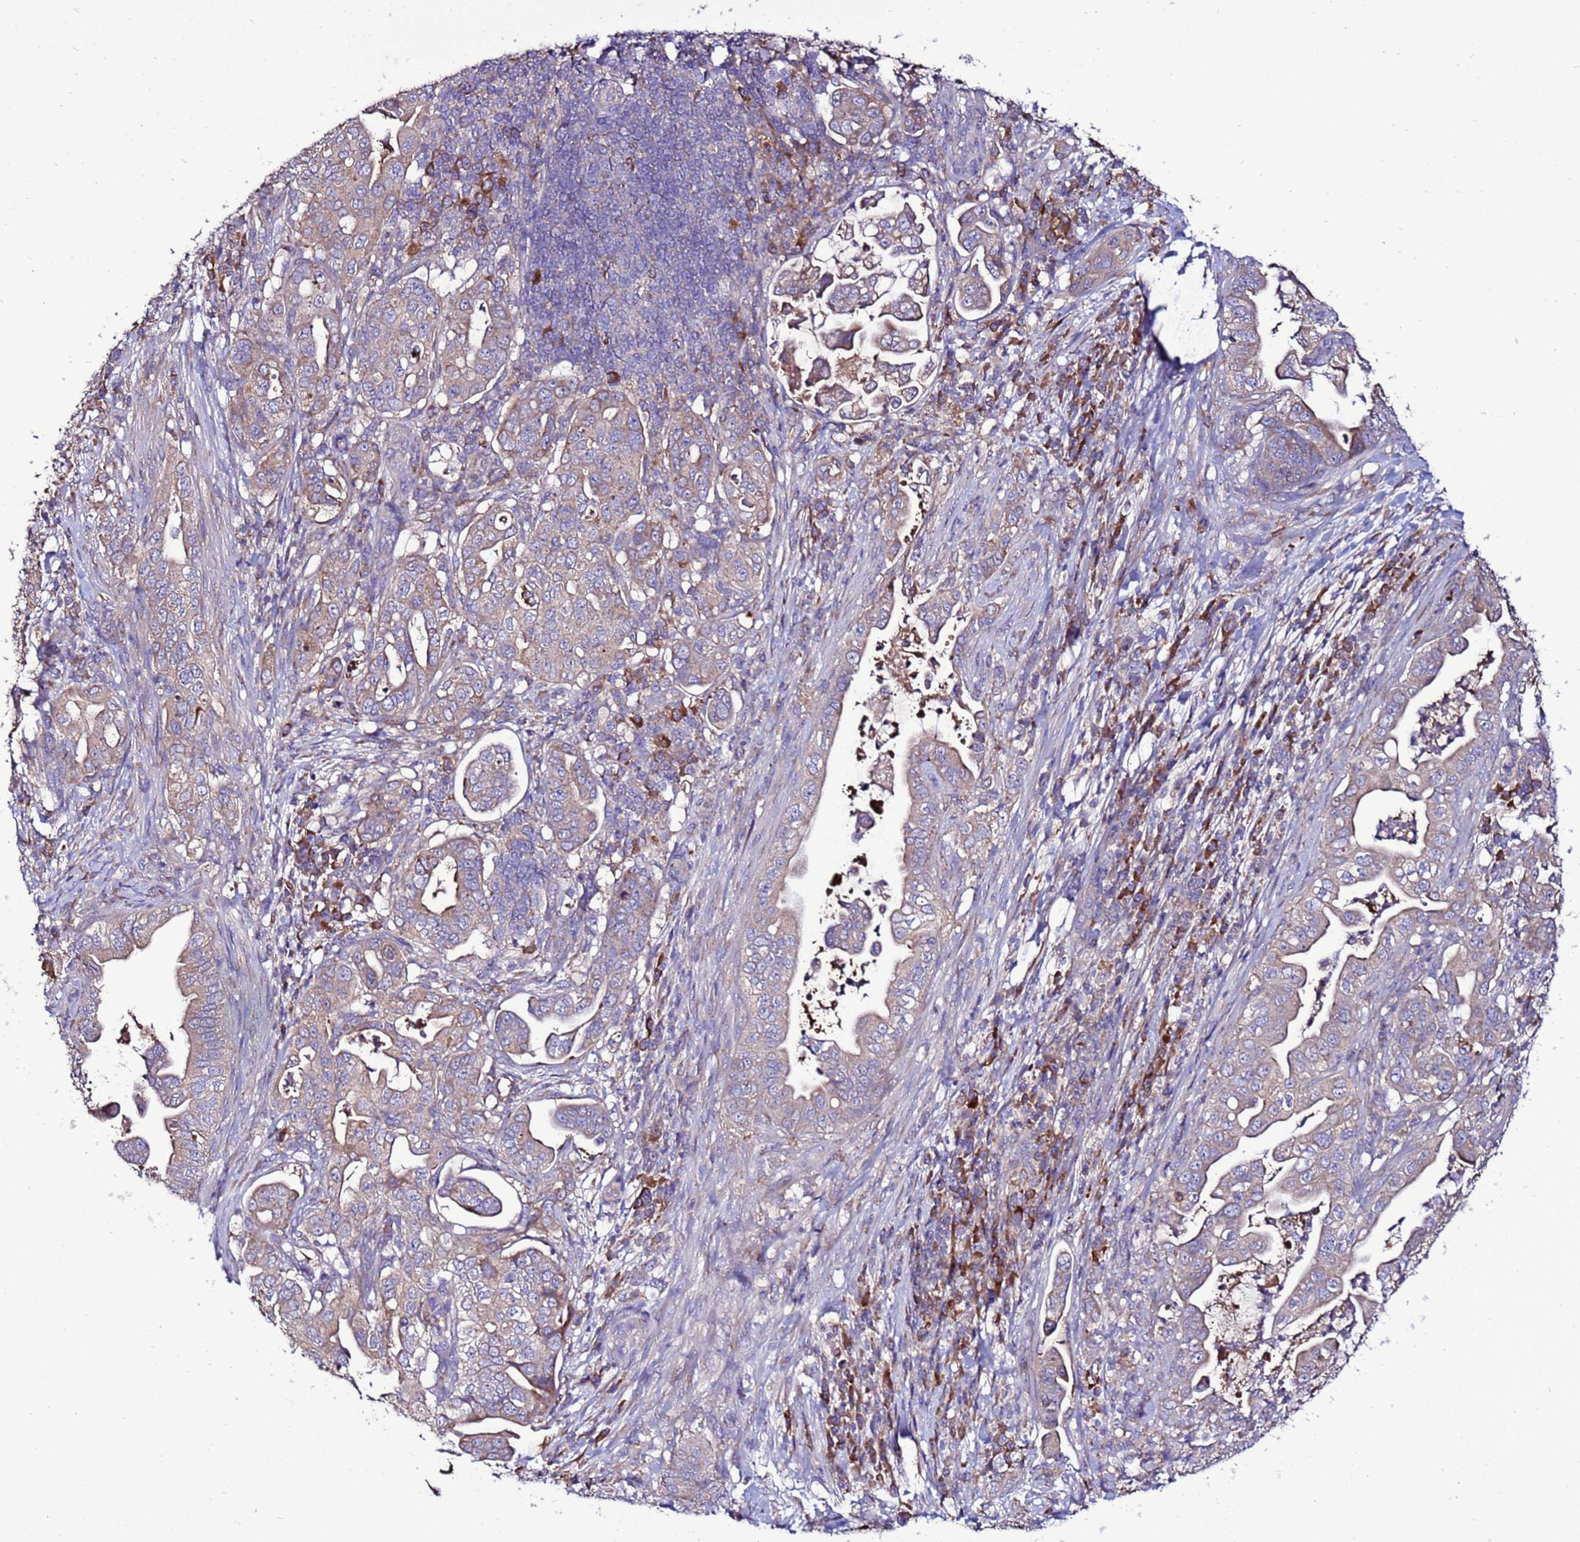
{"staining": {"intensity": "weak", "quantity": "25%-75%", "location": "cytoplasmic/membranous"}, "tissue": "pancreatic cancer", "cell_type": "Tumor cells", "image_type": "cancer", "snomed": [{"axis": "morphology", "description": "Normal tissue, NOS"}, {"axis": "morphology", "description": "Adenocarcinoma, NOS"}, {"axis": "topography", "description": "Lymph node"}, {"axis": "topography", "description": "Pancreas"}], "caption": "Immunohistochemistry photomicrograph of neoplastic tissue: pancreatic adenocarcinoma stained using immunohistochemistry reveals low levels of weak protein expression localized specifically in the cytoplasmic/membranous of tumor cells, appearing as a cytoplasmic/membranous brown color.", "gene": "ANTKMT", "patient": {"sex": "female", "age": 67}}